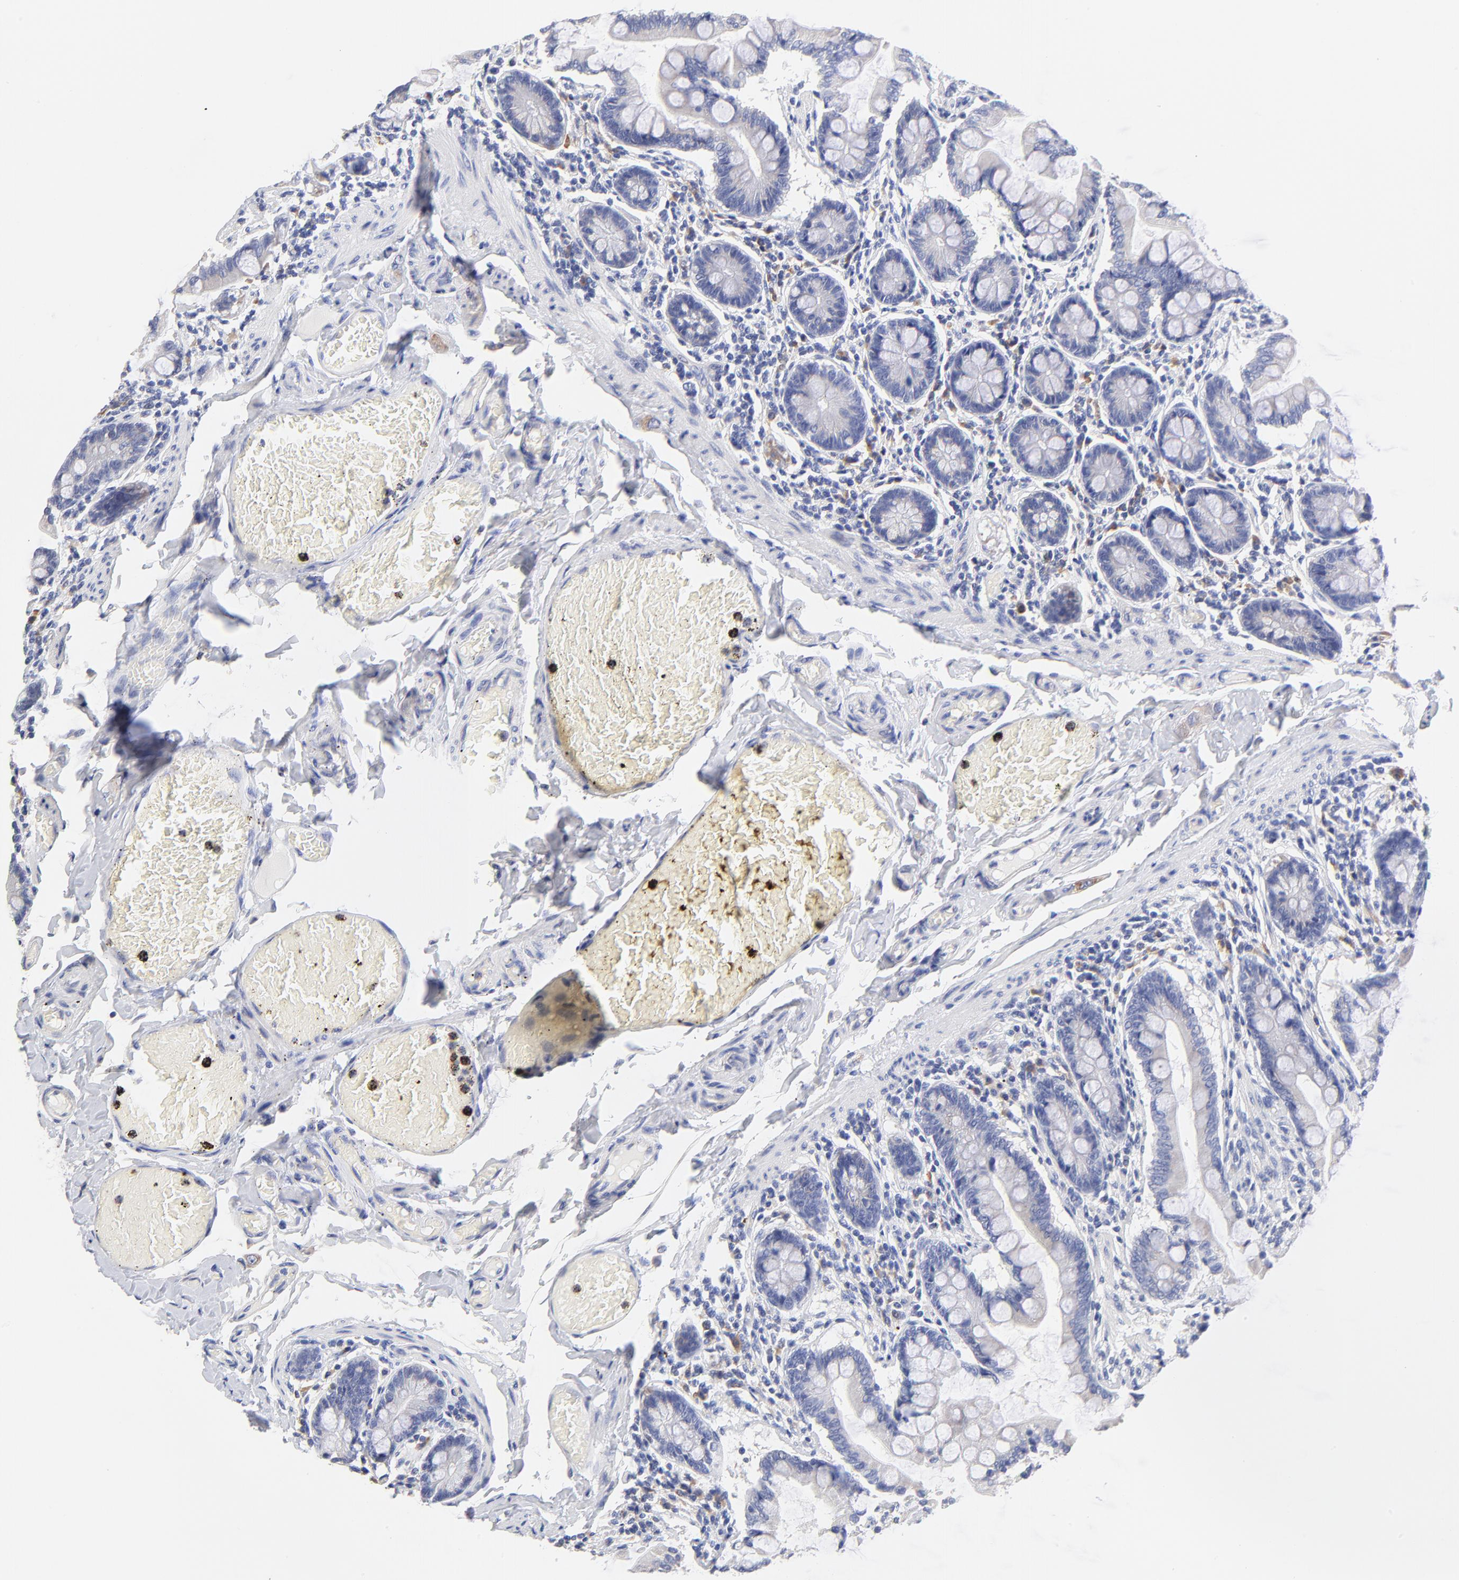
{"staining": {"intensity": "negative", "quantity": "none", "location": "none"}, "tissue": "small intestine", "cell_type": "Glandular cells", "image_type": "normal", "snomed": [{"axis": "morphology", "description": "Normal tissue, NOS"}, {"axis": "topography", "description": "Small intestine"}], "caption": "Human small intestine stained for a protein using immunohistochemistry shows no staining in glandular cells.", "gene": "LAX1", "patient": {"sex": "male", "age": 41}}